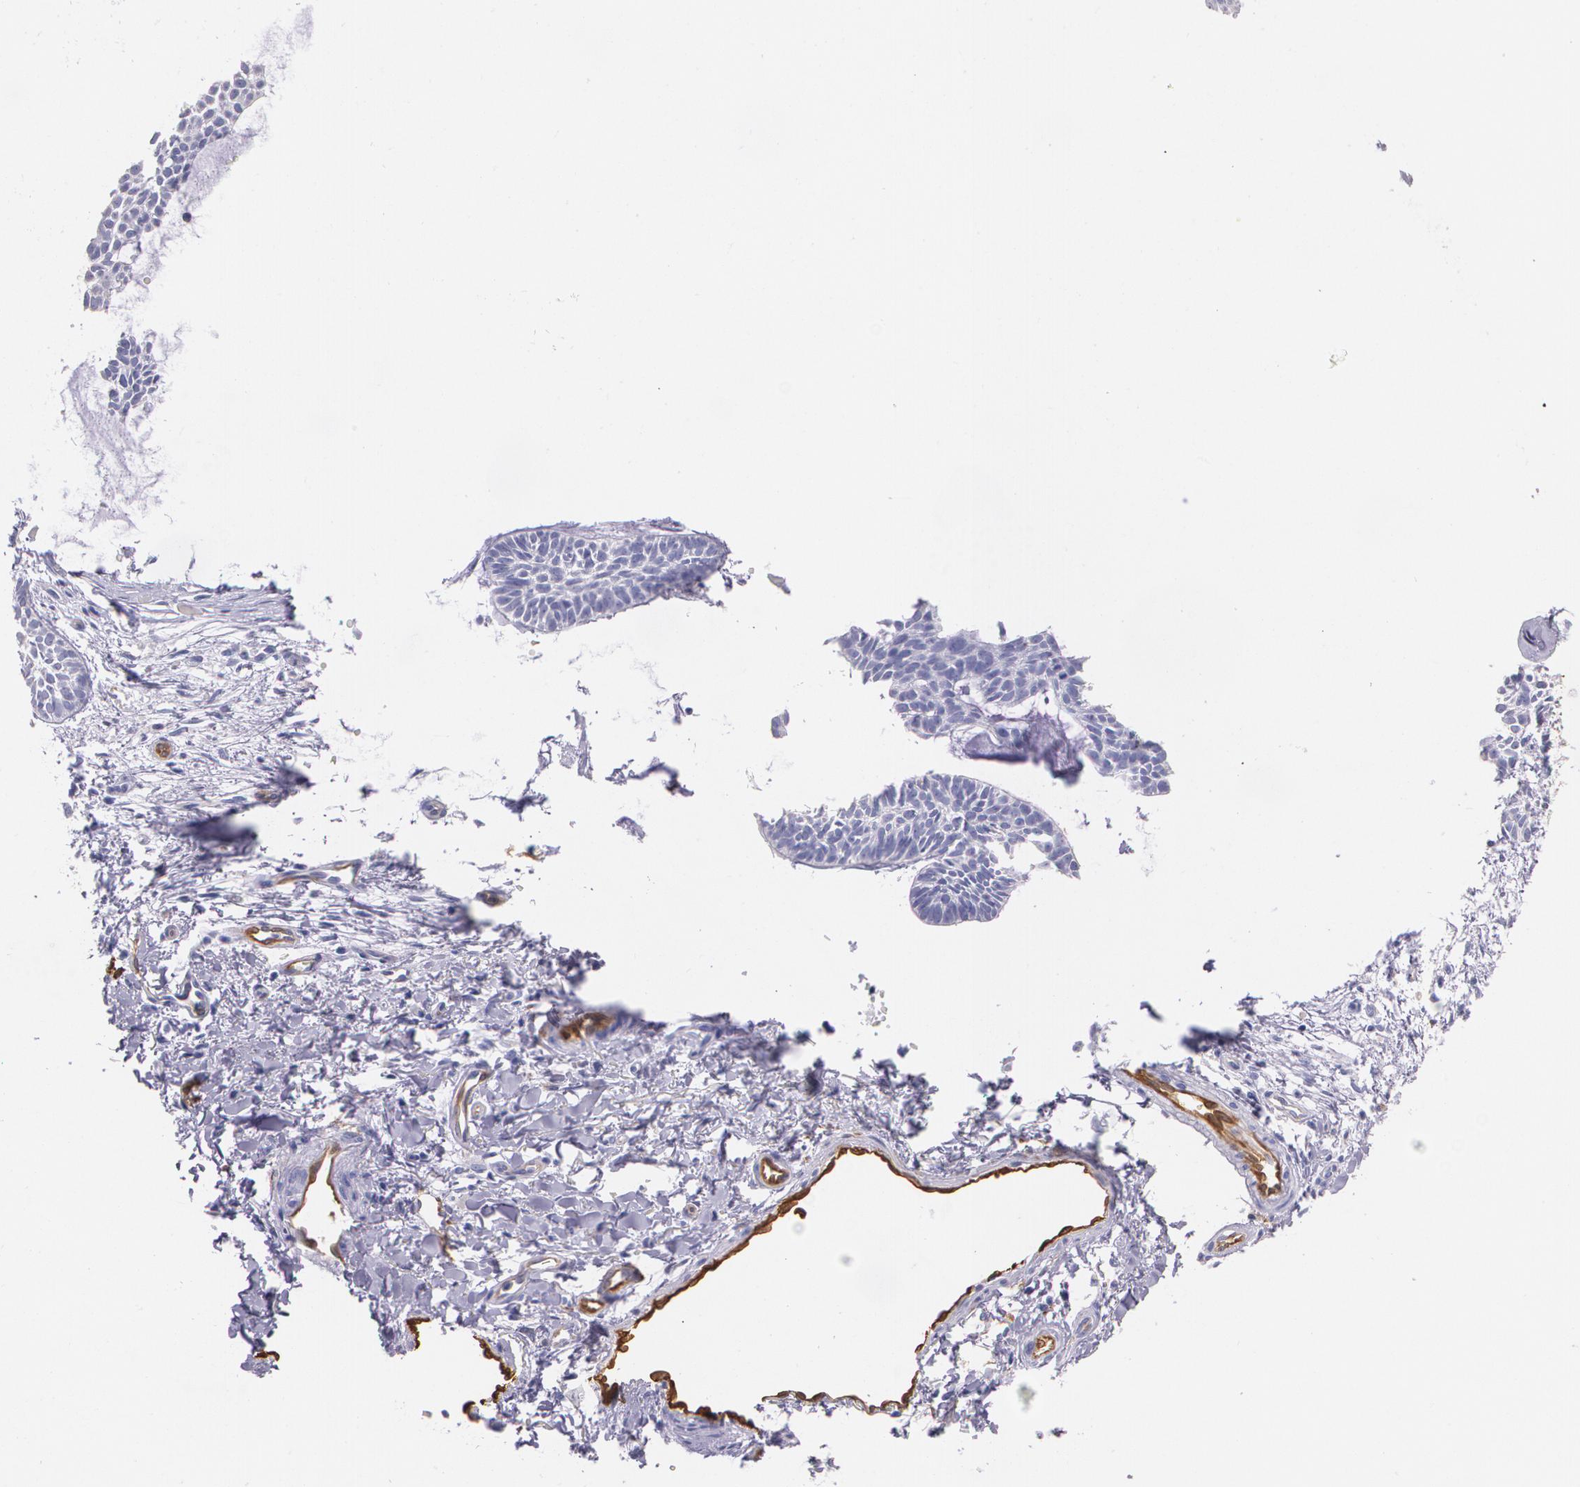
{"staining": {"intensity": "negative", "quantity": "none", "location": "none"}, "tissue": "skin cancer", "cell_type": "Tumor cells", "image_type": "cancer", "snomed": [{"axis": "morphology", "description": "Basal cell carcinoma"}, {"axis": "topography", "description": "Skin"}], "caption": "A high-resolution histopathology image shows immunohistochemistry (IHC) staining of basal cell carcinoma (skin), which shows no significant staining in tumor cells. (DAB (3,3'-diaminobenzidine) immunohistochemistry visualized using brightfield microscopy, high magnification).", "gene": "MMP2", "patient": {"sex": "male", "age": 75}}